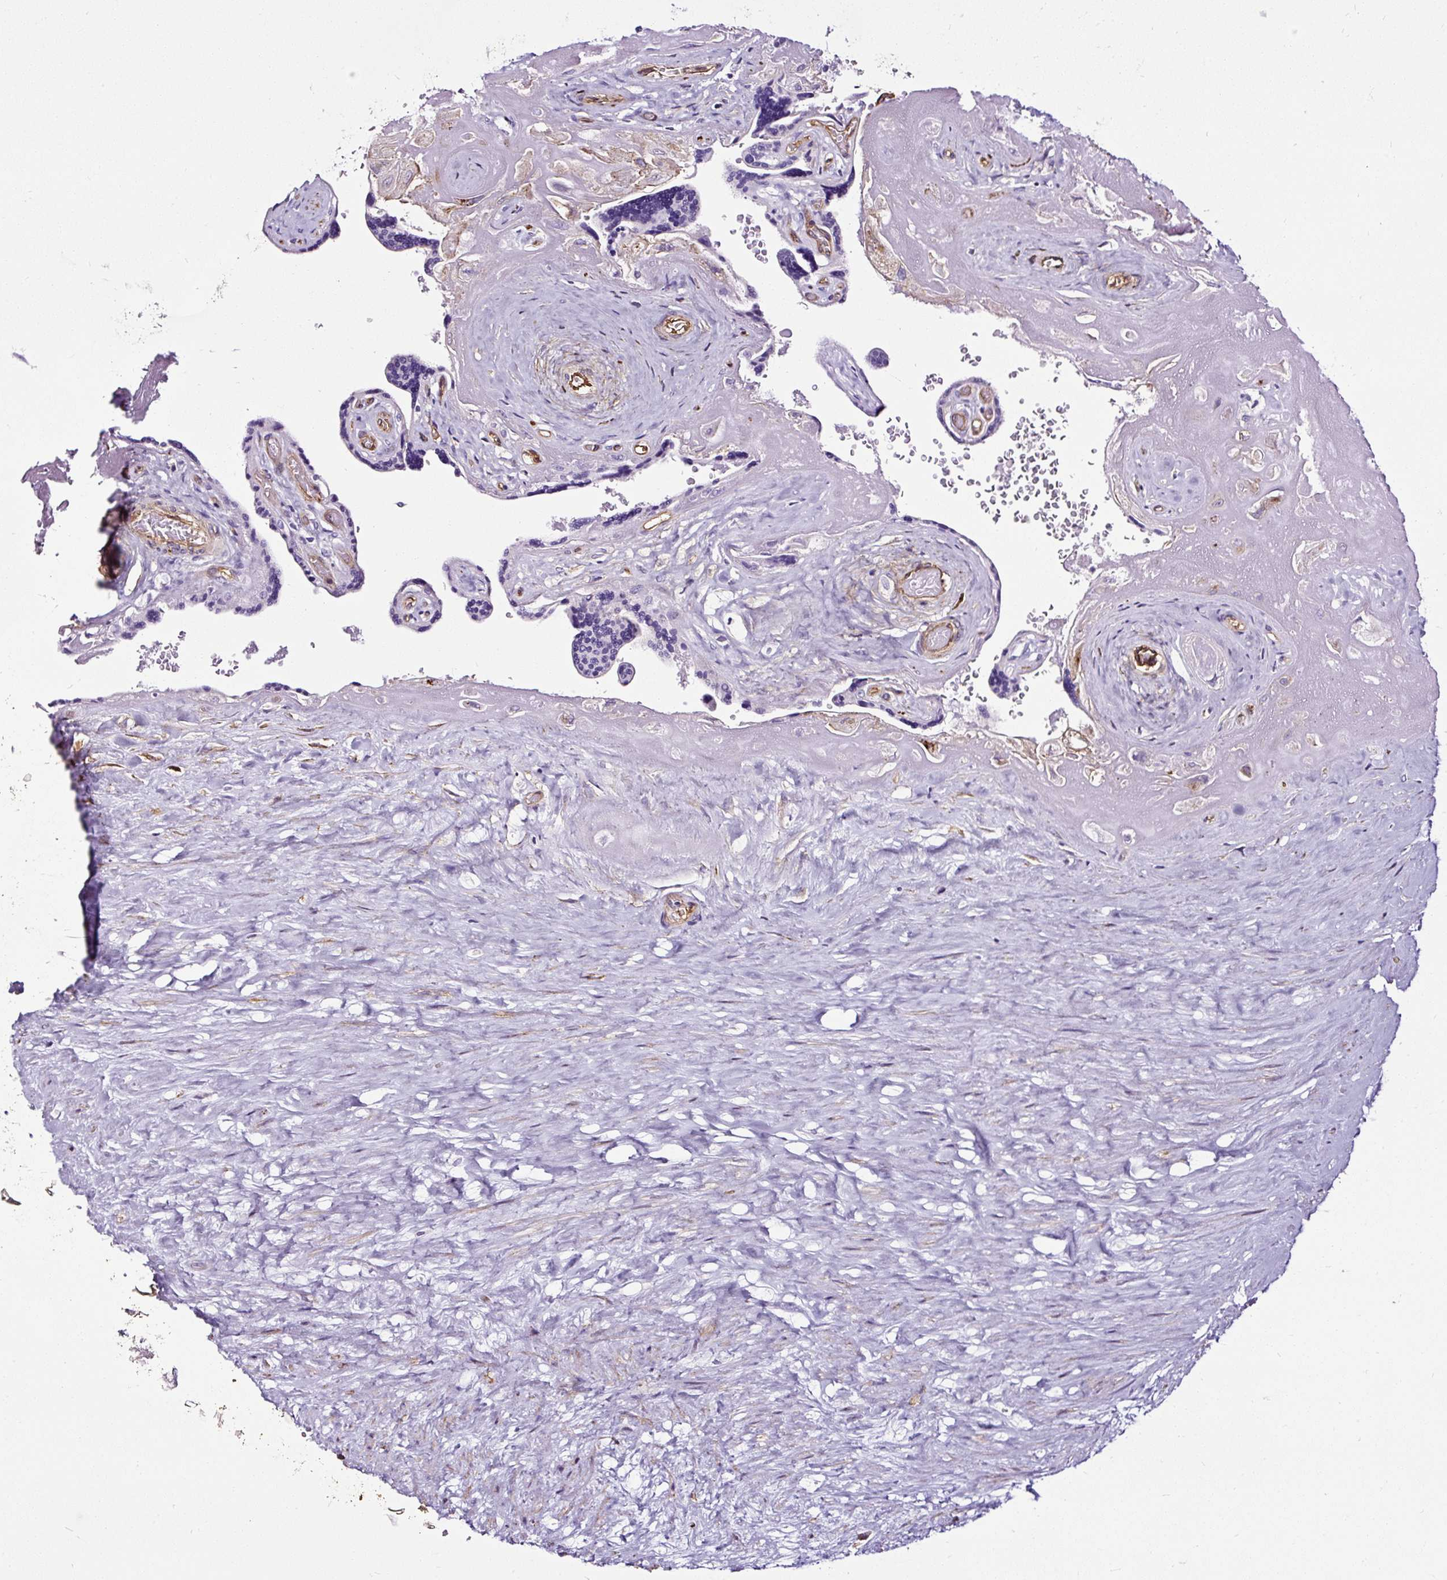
{"staining": {"intensity": "negative", "quantity": "none", "location": "none"}, "tissue": "placenta", "cell_type": "Trophoblastic cells", "image_type": "normal", "snomed": [{"axis": "morphology", "description": "Normal tissue, NOS"}, {"axis": "topography", "description": "Placenta"}], "caption": "Placenta was stained to show a protein in brown. There is no significant staining in trophoblastic cells. (IHC, brightfield microscopy, high magnification).", "gene": "SLC7A8", "patient": {"sex": "female", "age": 32}}